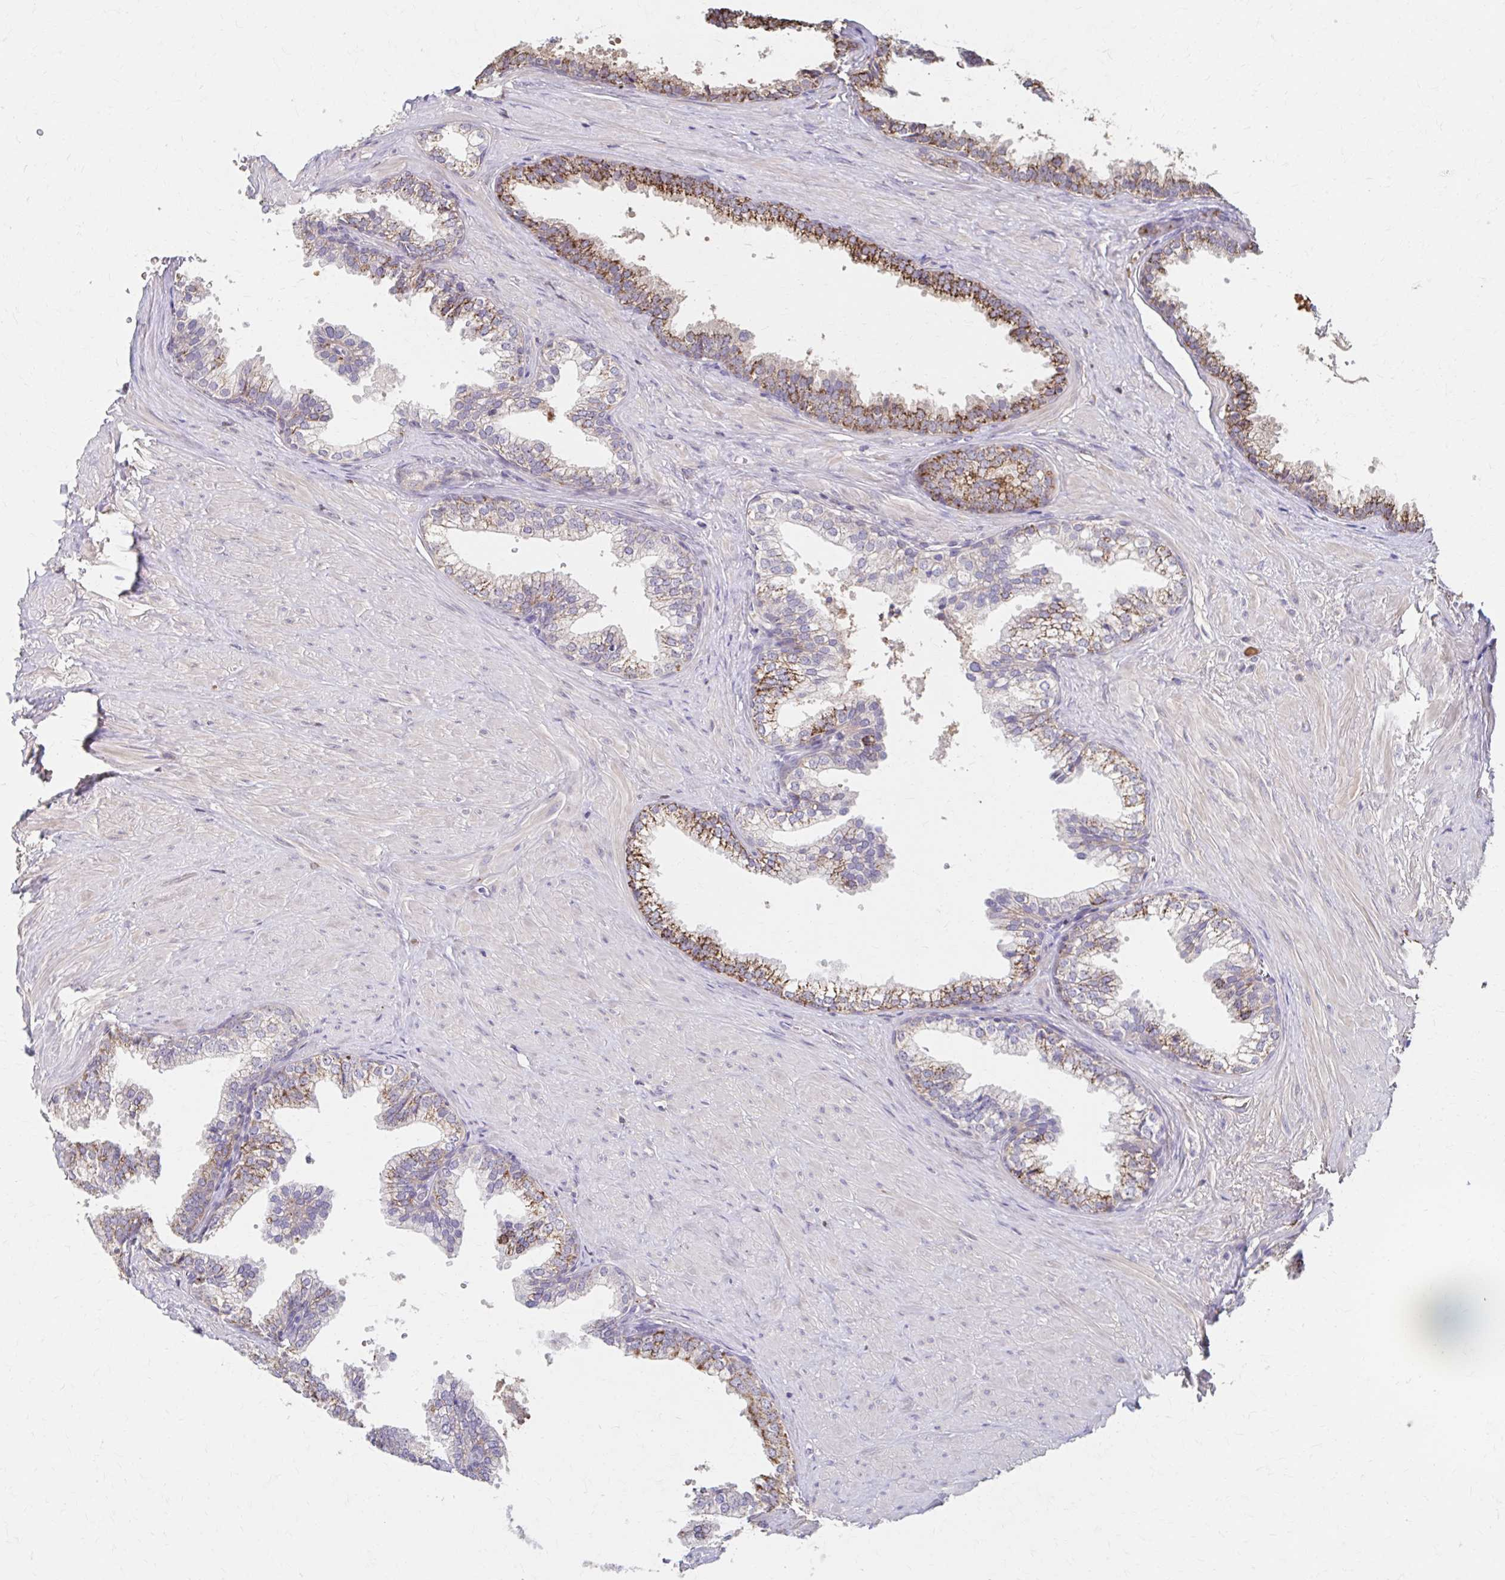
{"staining": {"intensity": "moderate", "quantity": "25%-75%", "location": "cytoplasmic/membranous"}, "tissue": "prostate", "cell_type": "Glandular cells", "image_type": "normal", "snomed": [{"axis": "morphology", "description": "Normal tissue, NOS"}, {"axis": "topography", "description": "Prostate"}, {"axis": "topography", "description": "Peripheral nerve tissue"}], "caption": "Prostate stained with DAB IHC shows medium levels of moderate cytoplasmic/membranous expression in about 25%-75% of glandular cells.", "gene": "HMGCS2", "patient": {"sex": "male", "age": 55}}